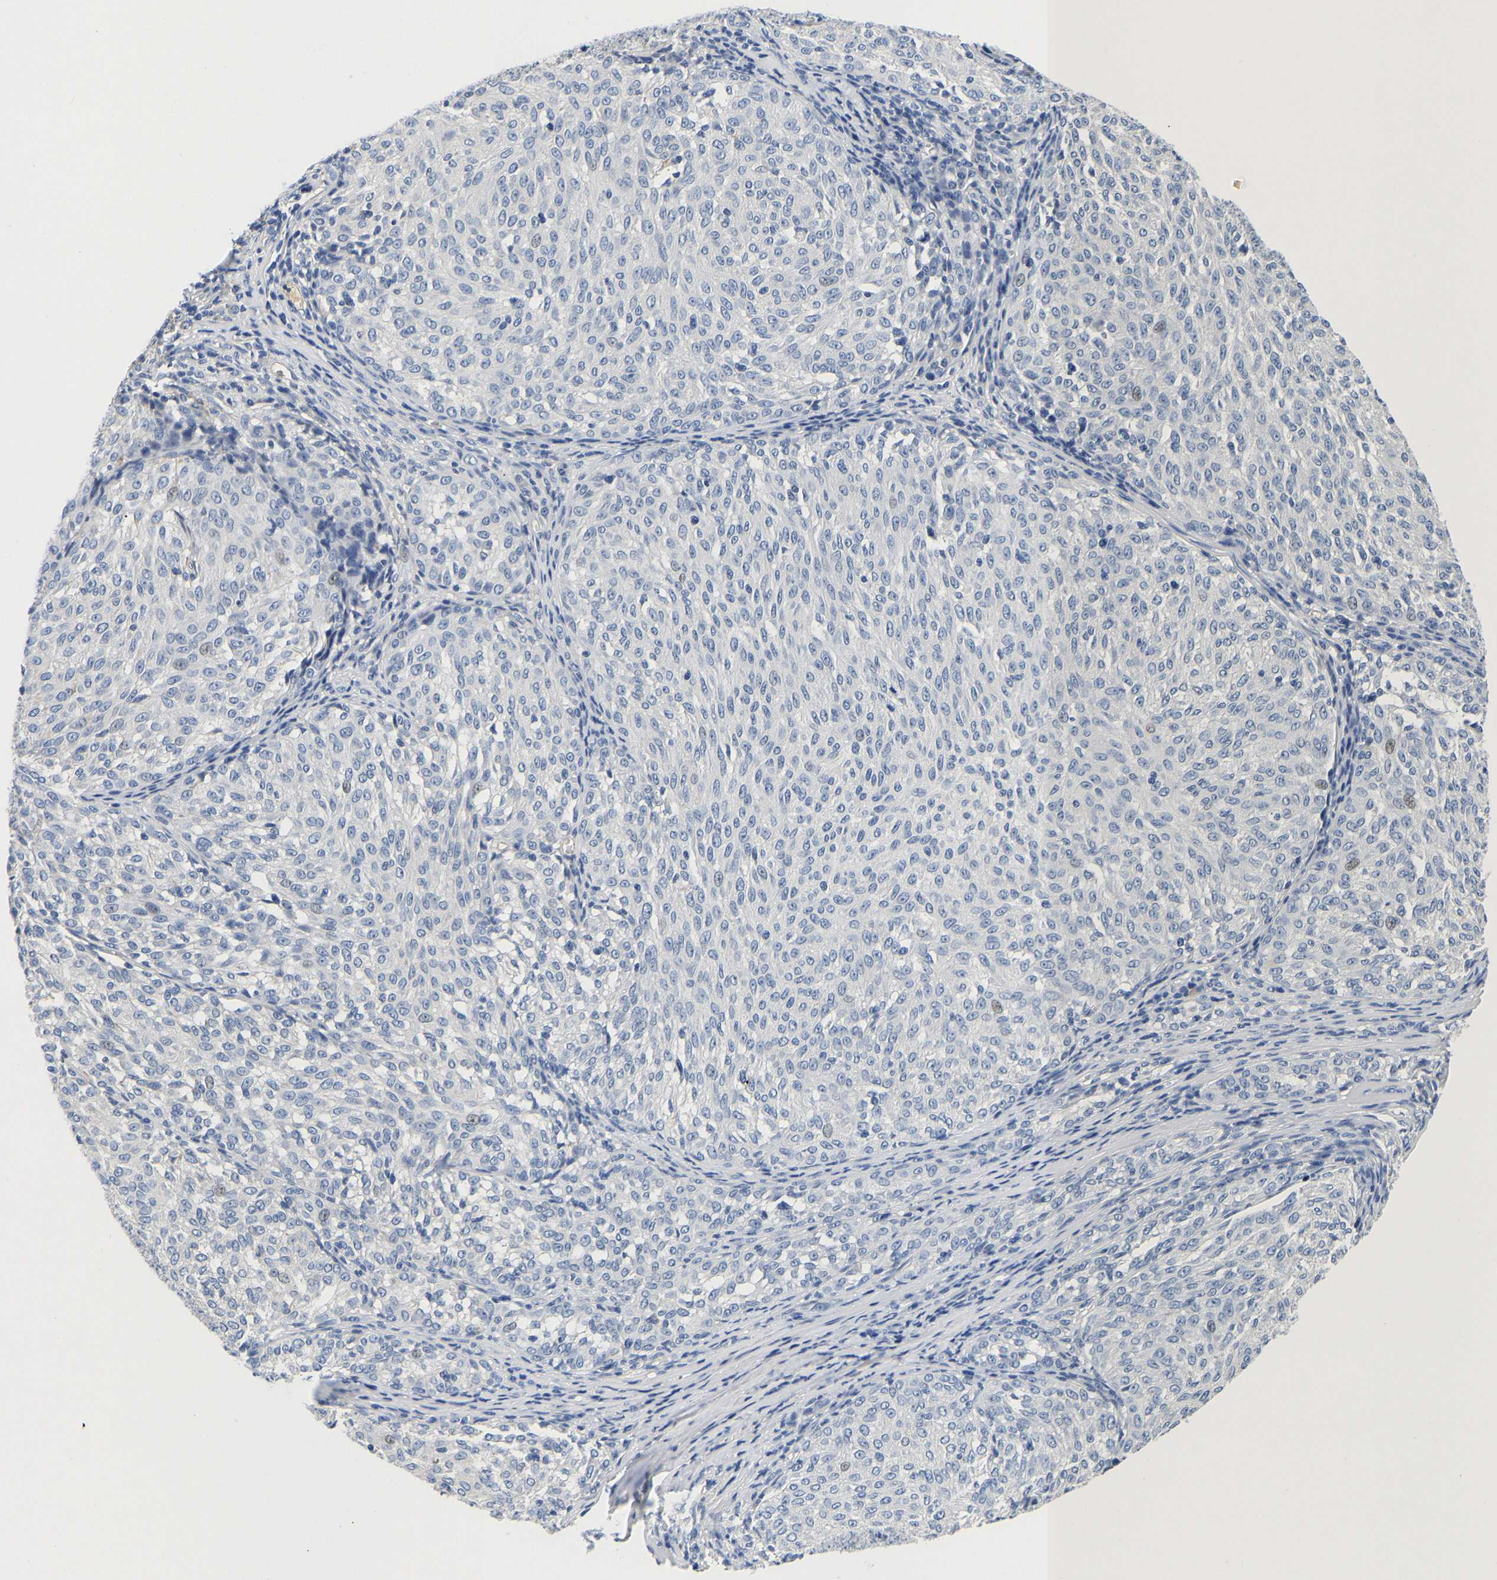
{"staining": {"intensity": "negative", "quantity": "none", "location": "none"}, "tissue": "melanoma", "cell_type": "Tumor cells", "image_type": "cancer", "snomed": [{"axis": "morphology", "description": "Malignant melanoma, NOS"}, {"axis": "topography", "description": "Skin"}], "caption": "This is an immunohistochemistry (IHC) micrograph of melanoma. There is no expression in tumor cells.", "gene": "PCK2", "patient": {"sex": "female", "age": 72}}